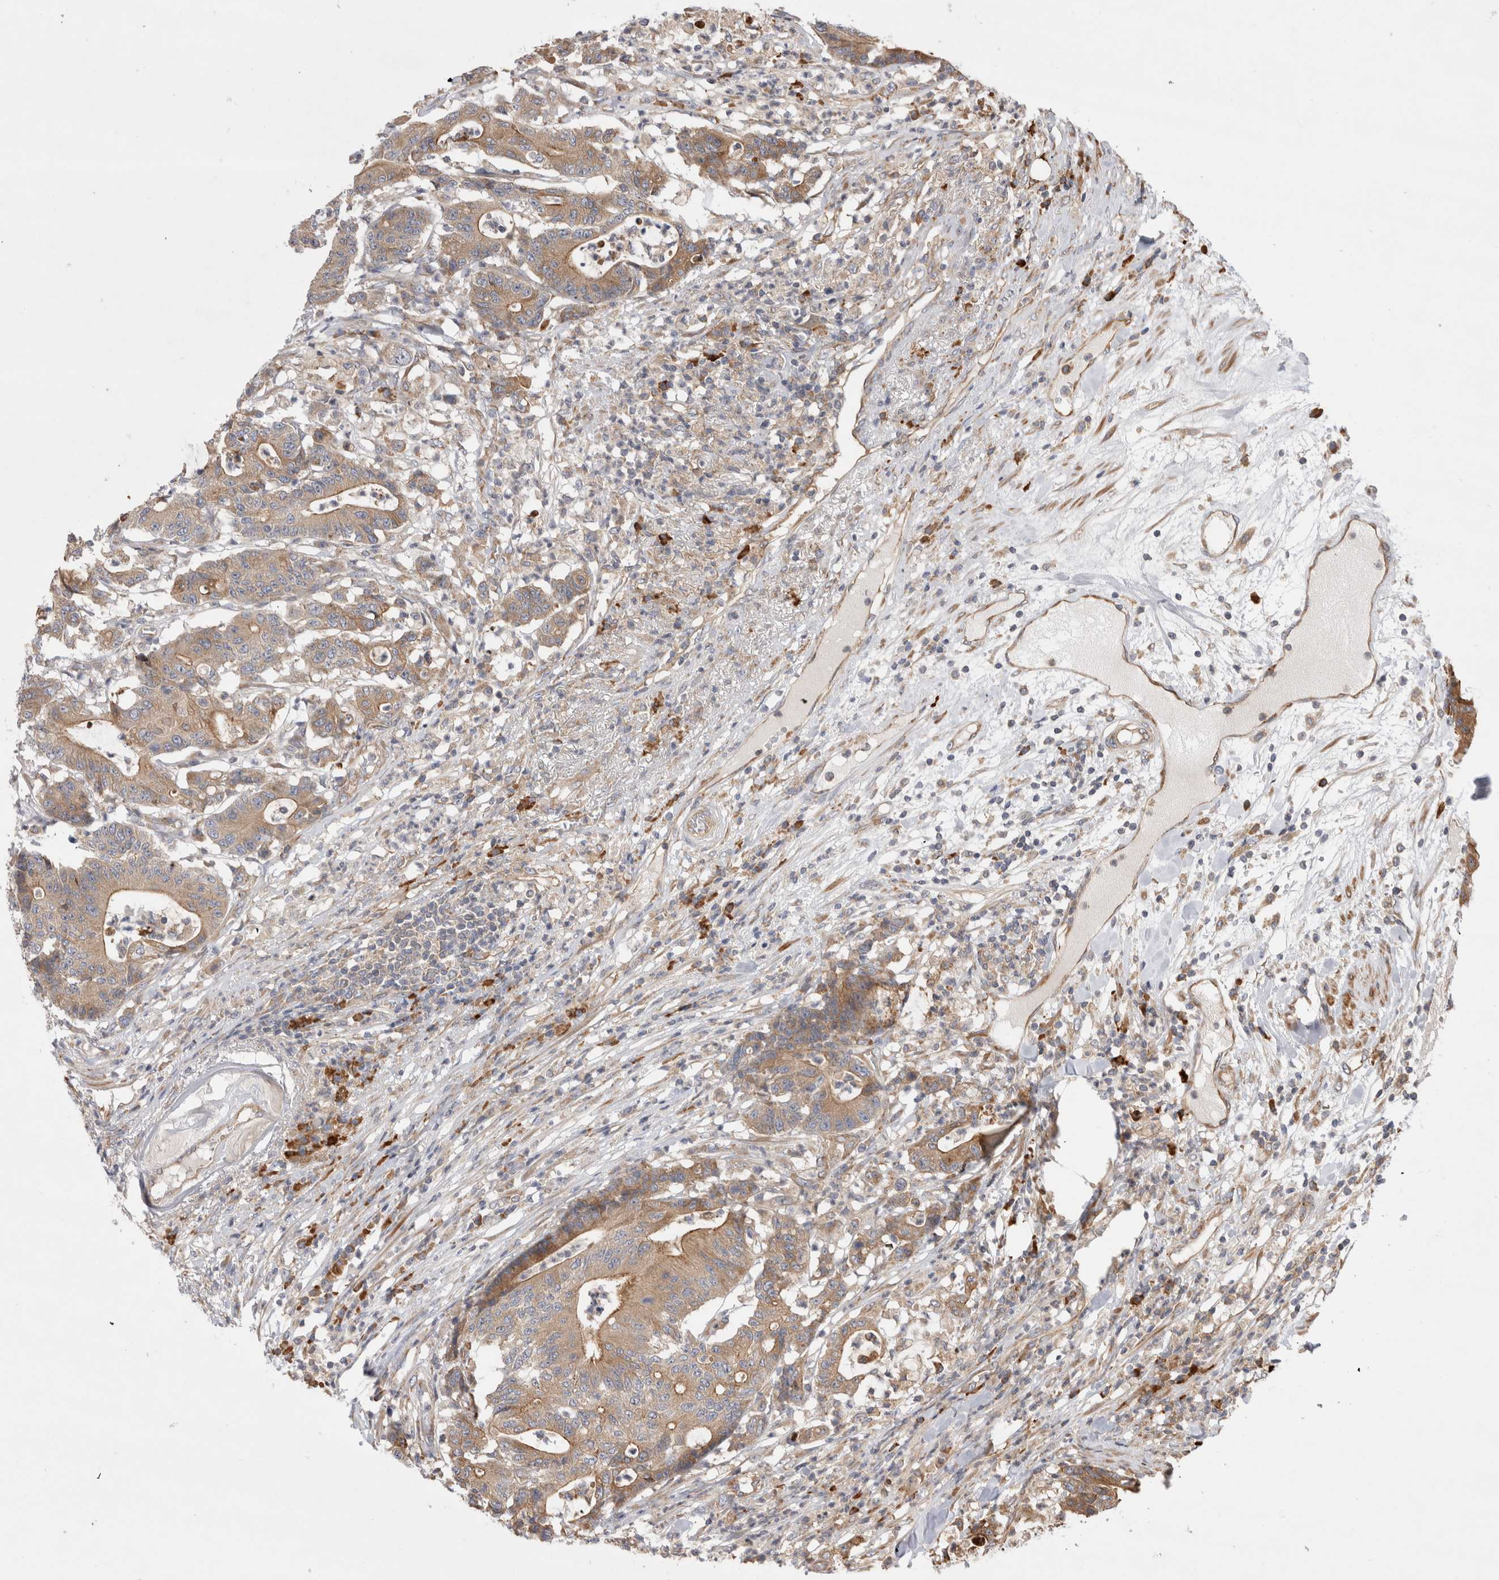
{"staining": {"intensity": "moderate", "quantity": ">75%", "location": "cytoplasmic/membranous"}, "tissue": "colorectal cancer", "cell_type": "Tumor cells", "image_type": "cancer", "snomed": [{"axis": "morphology", "description": "Adenocarcinoma, NOS"}, {"axis": "topography", "description": "Colon"}], "caption": "Protein expression by immunohistochemistry displays moderate cytoplasmic/membranous staining in about >75% of tumor cells in colorectal cancer.", "gene": "PDCD10", "patient": {"sex": "female", "age": 84}}